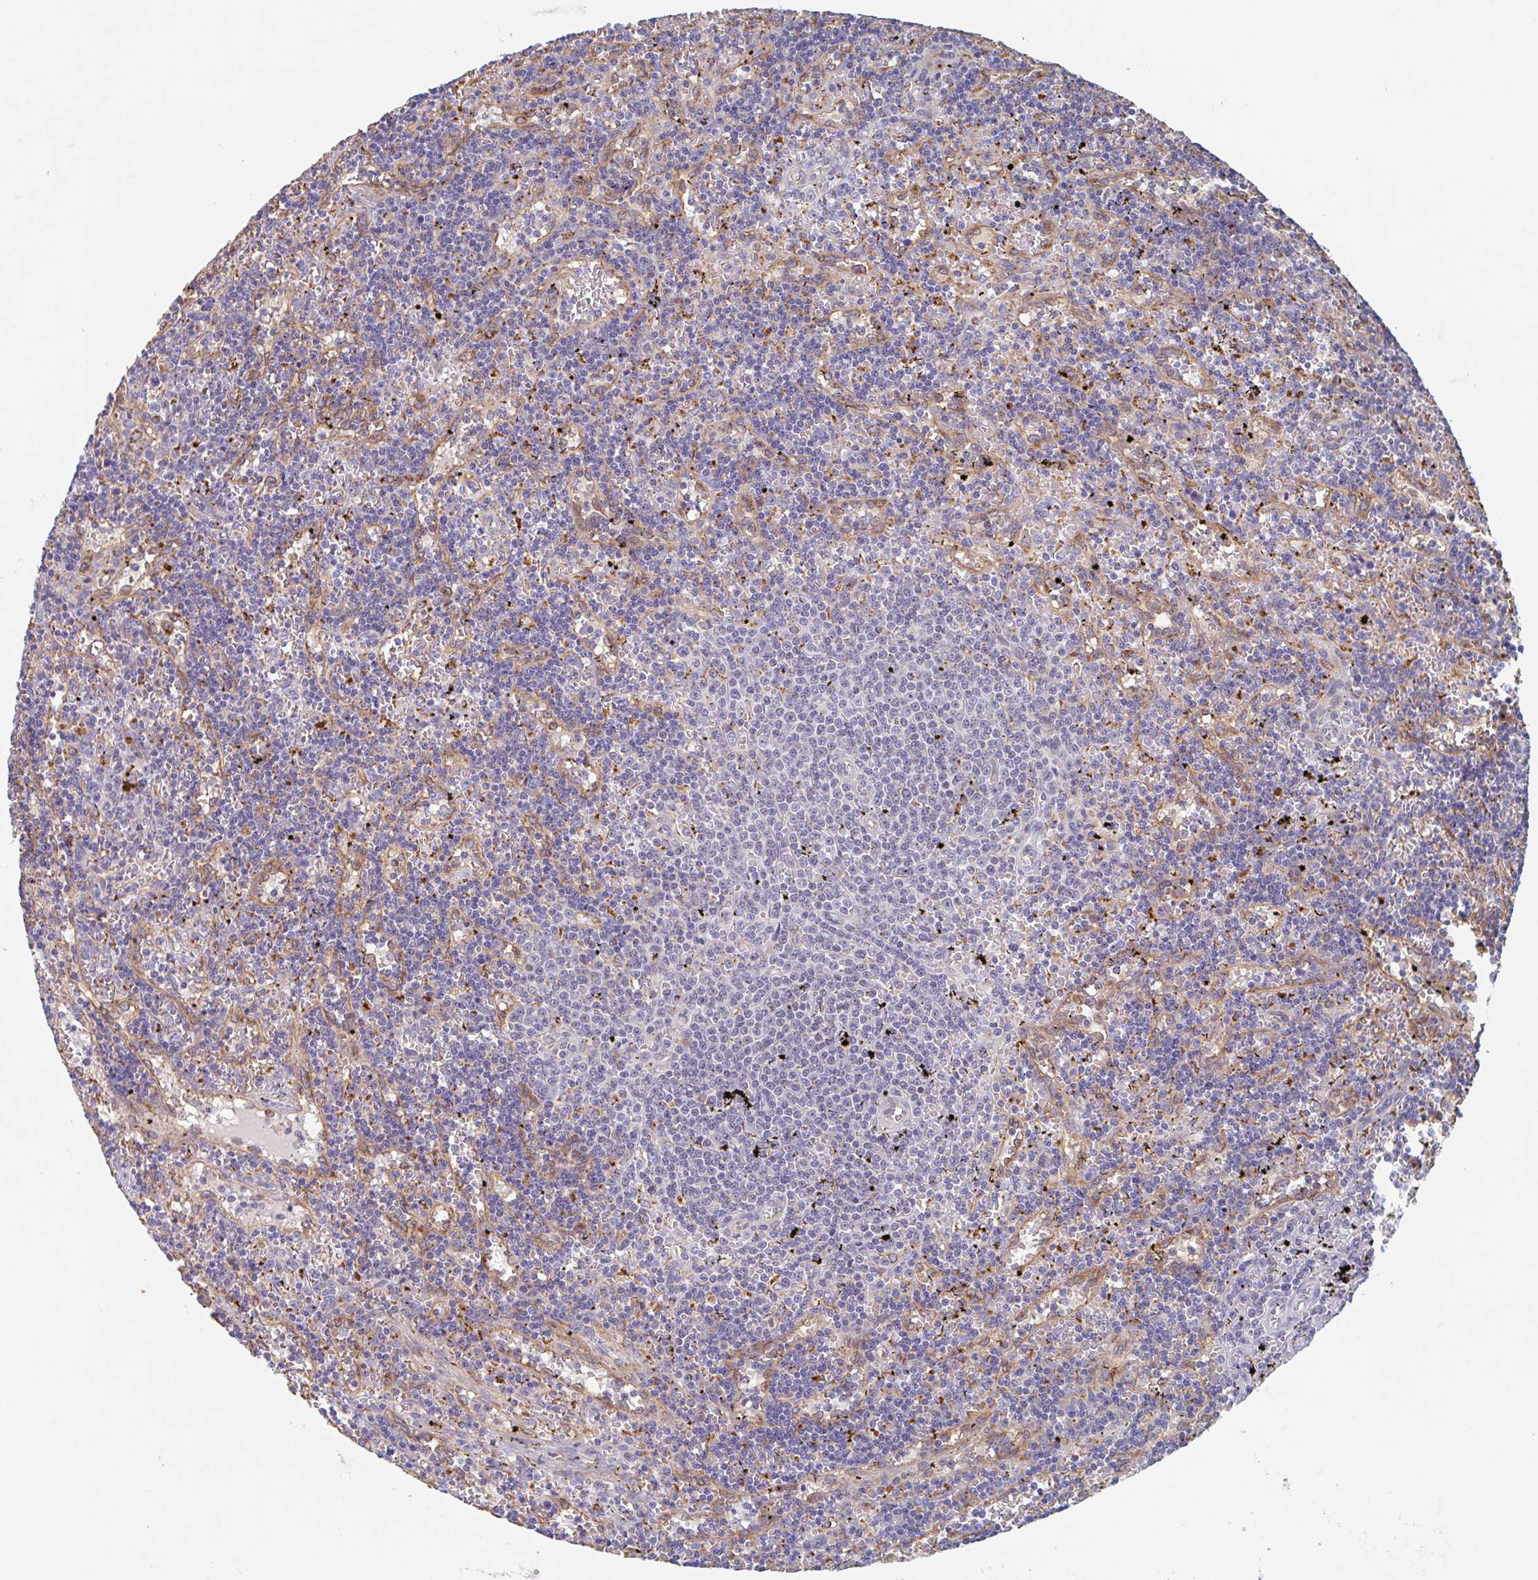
{"staining": {"intensity": "negative", "quantity": "none", "location": "none"}, "tissue": "lymphoma", "cell_type": "Tumor cells", "image_type": "cancer", "snomed": [{"axis": "morphology", "description": "Malignant lymphoma, non-Hodgkin's type, Low grade"}, {"axis": "topography", "description": "Spleen"}], "caption": "Immunohistochemistry of human malignant lymphoma, non-Hodgkin's type (low-grade) shows no expression in tumor cells. (DAB immunohistochemistry (IHC), high magnification).", "gene": "MANBA", "patient": {"sex": "male", "age": 60}}